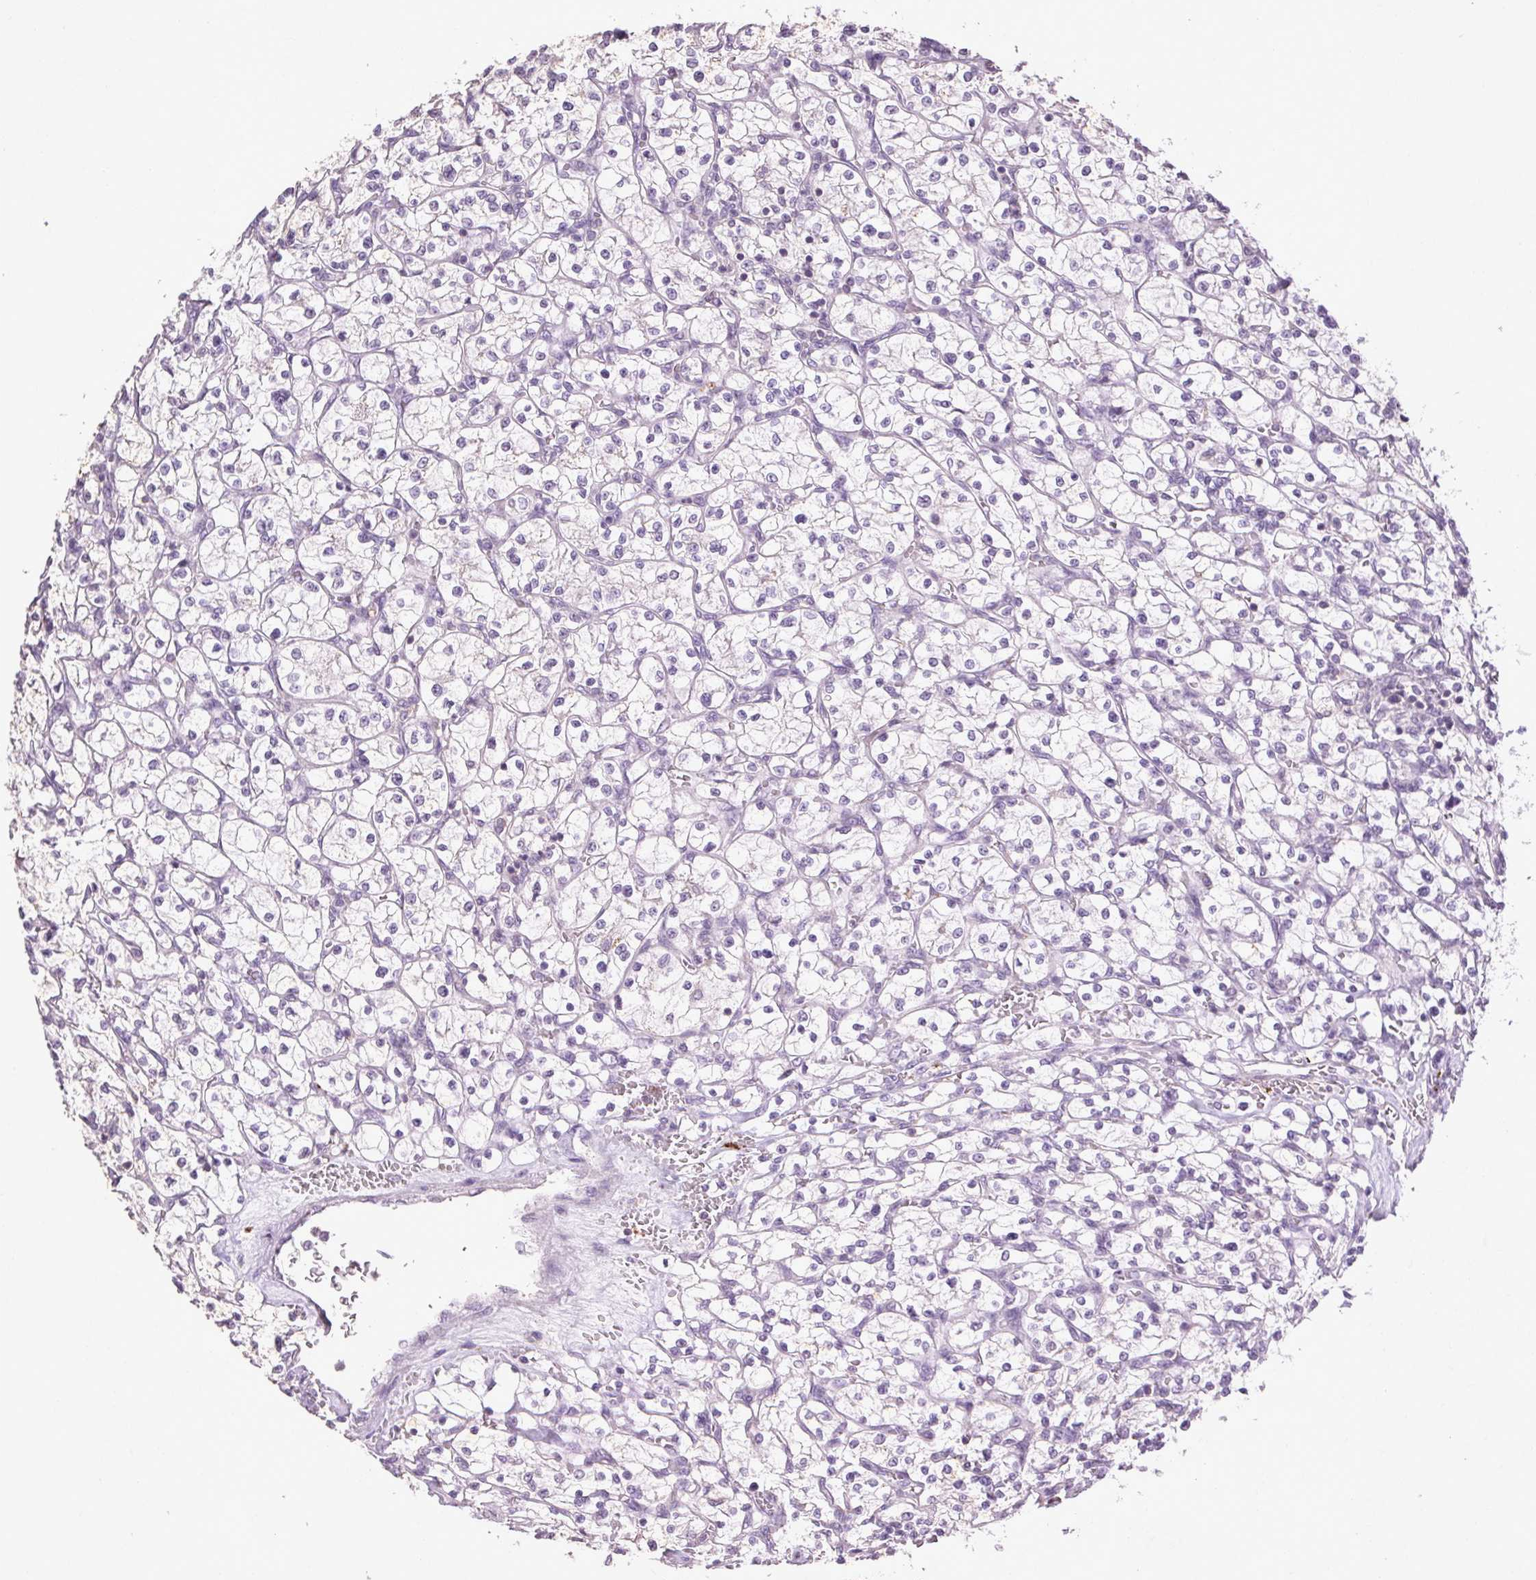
{"staining": {"intensity": "negative", "quantity": "none", "location": "none"}, "tissue": "renal cancer", "cell_type": "Tumor cells", "image_type": "cancer", "snomed": [{"axis": "morphology", "description": "Adenocarcinoma, NOS"}, {"axis": "topography", "description": "Kidney"}], "caption": "This is an immunohistochemistry (IHC) micrograph of renal adenocarcinoma. There is no staining in tumor cells.", "gene": "FNDC7", "patient": {"sex": "female", "age": 64}}